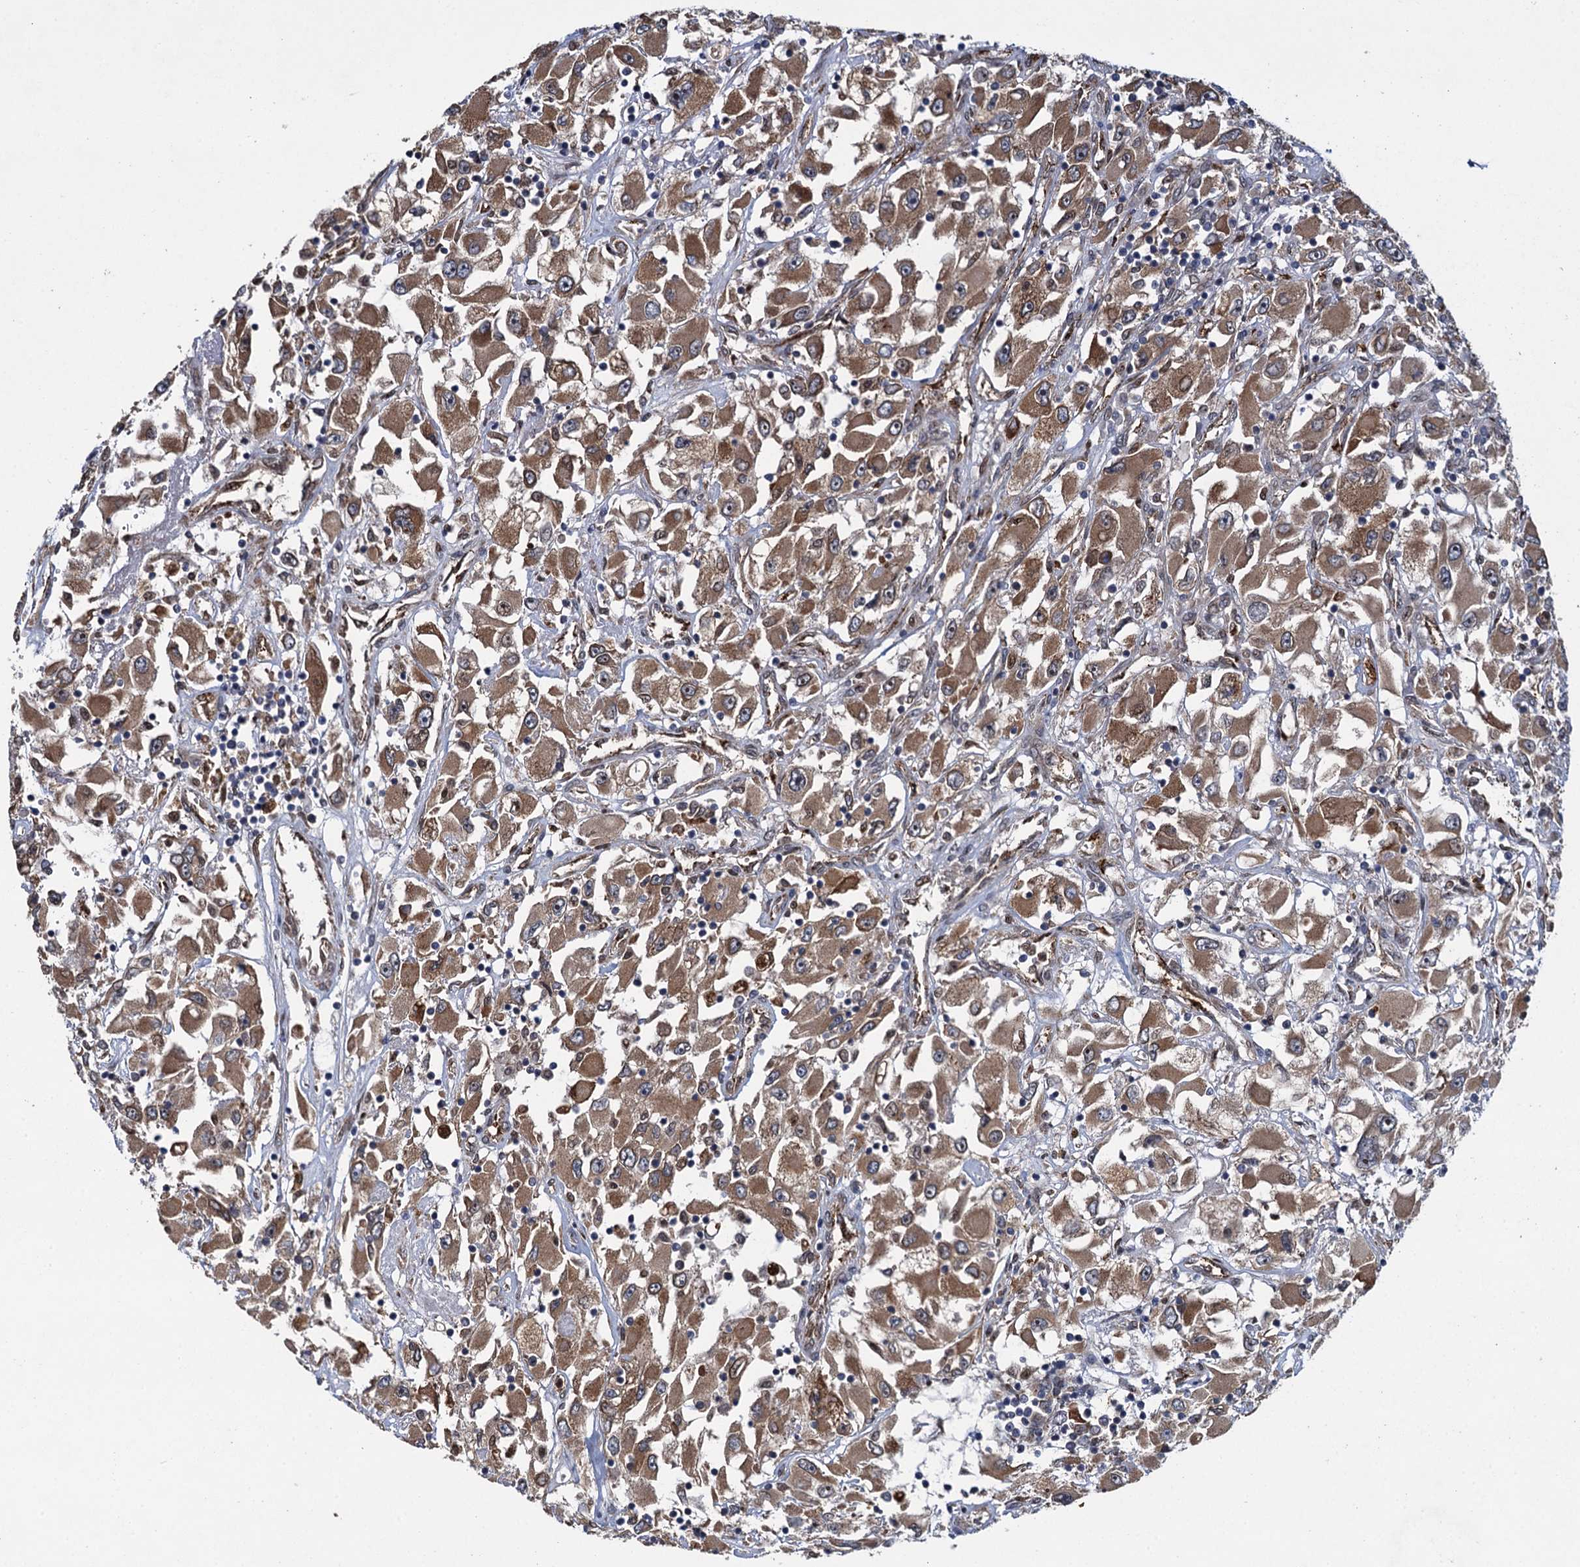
{"staining": {"intensity": "moderate", "quantity": ">75%", "location": "cytoplasmic/membranous"}, "tissue": "renal cancer", "cell_type": "Tumor cells", "image_type": "cancer", "snomed": [{"axis": "morphology", "description": "Adenocarcinoma, NOS"}, {"axis": "topography", "description": "Kidney"}], "caption": "Immunohistochemistry of human renal adenocarcinoma displays medium levels of moderate cytoplasmic/membranous expression in about >75% of tumor cells.", "gene": "EVX2", "patient": {"sex": "female", "age": 52}}